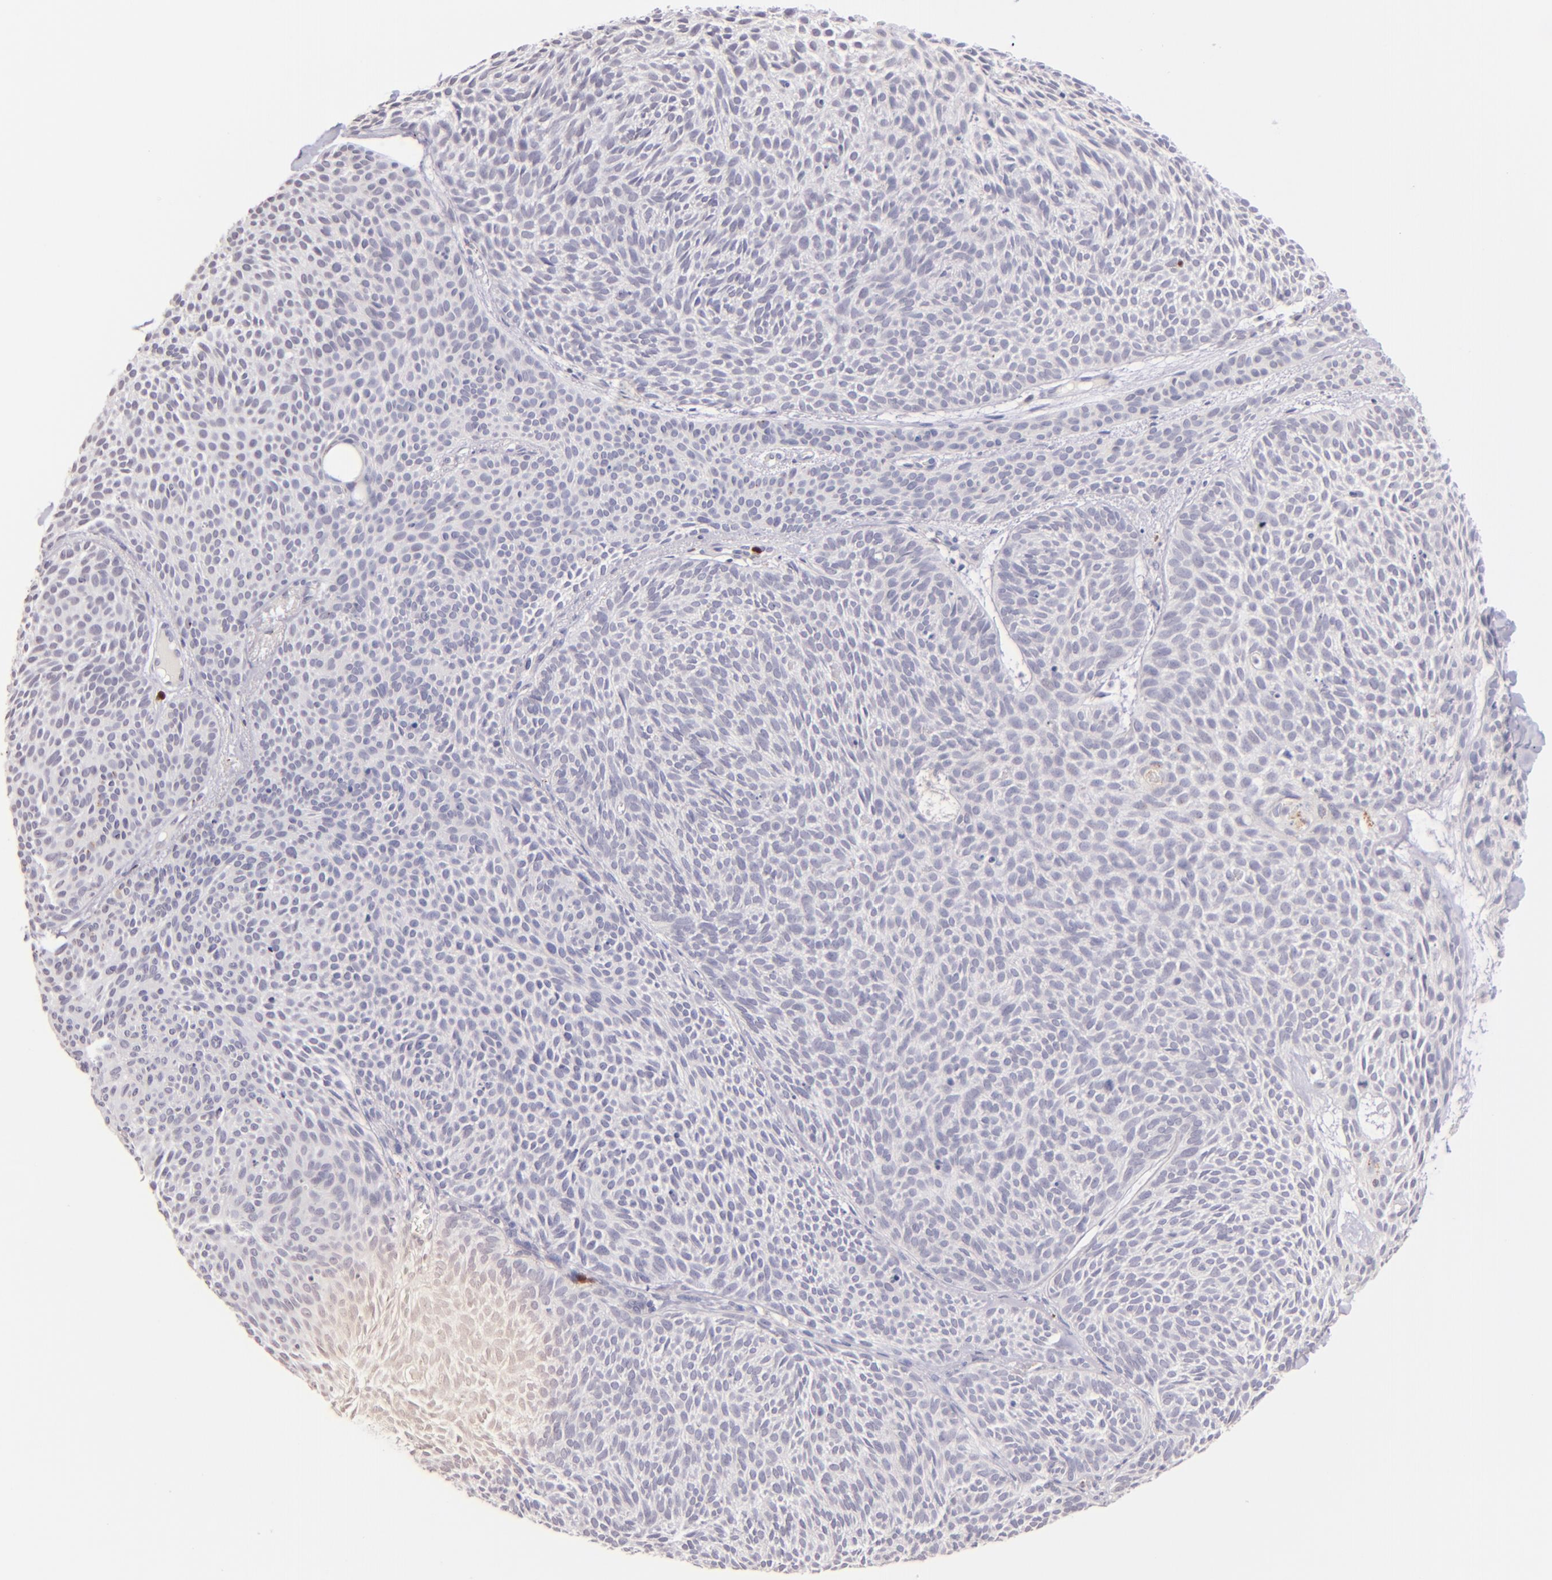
{"staining": {"intensity": "negative", "quantity": "none", "location": "none"}, "tissue": "skin cancer", "cell_type": "Tumor cells", "image_type": "cancer", "snomed": [{"axis": "morphology", "description": "Basal cell carcinoma"}, {"axis": "topography", "description": "Skin"}], "caption": "IHC of human basal cell carcinoma (skin) shows no positivity in tumor cells.", "gene": "ZAP70", "patient": {"sex": "male", "age": 84}}